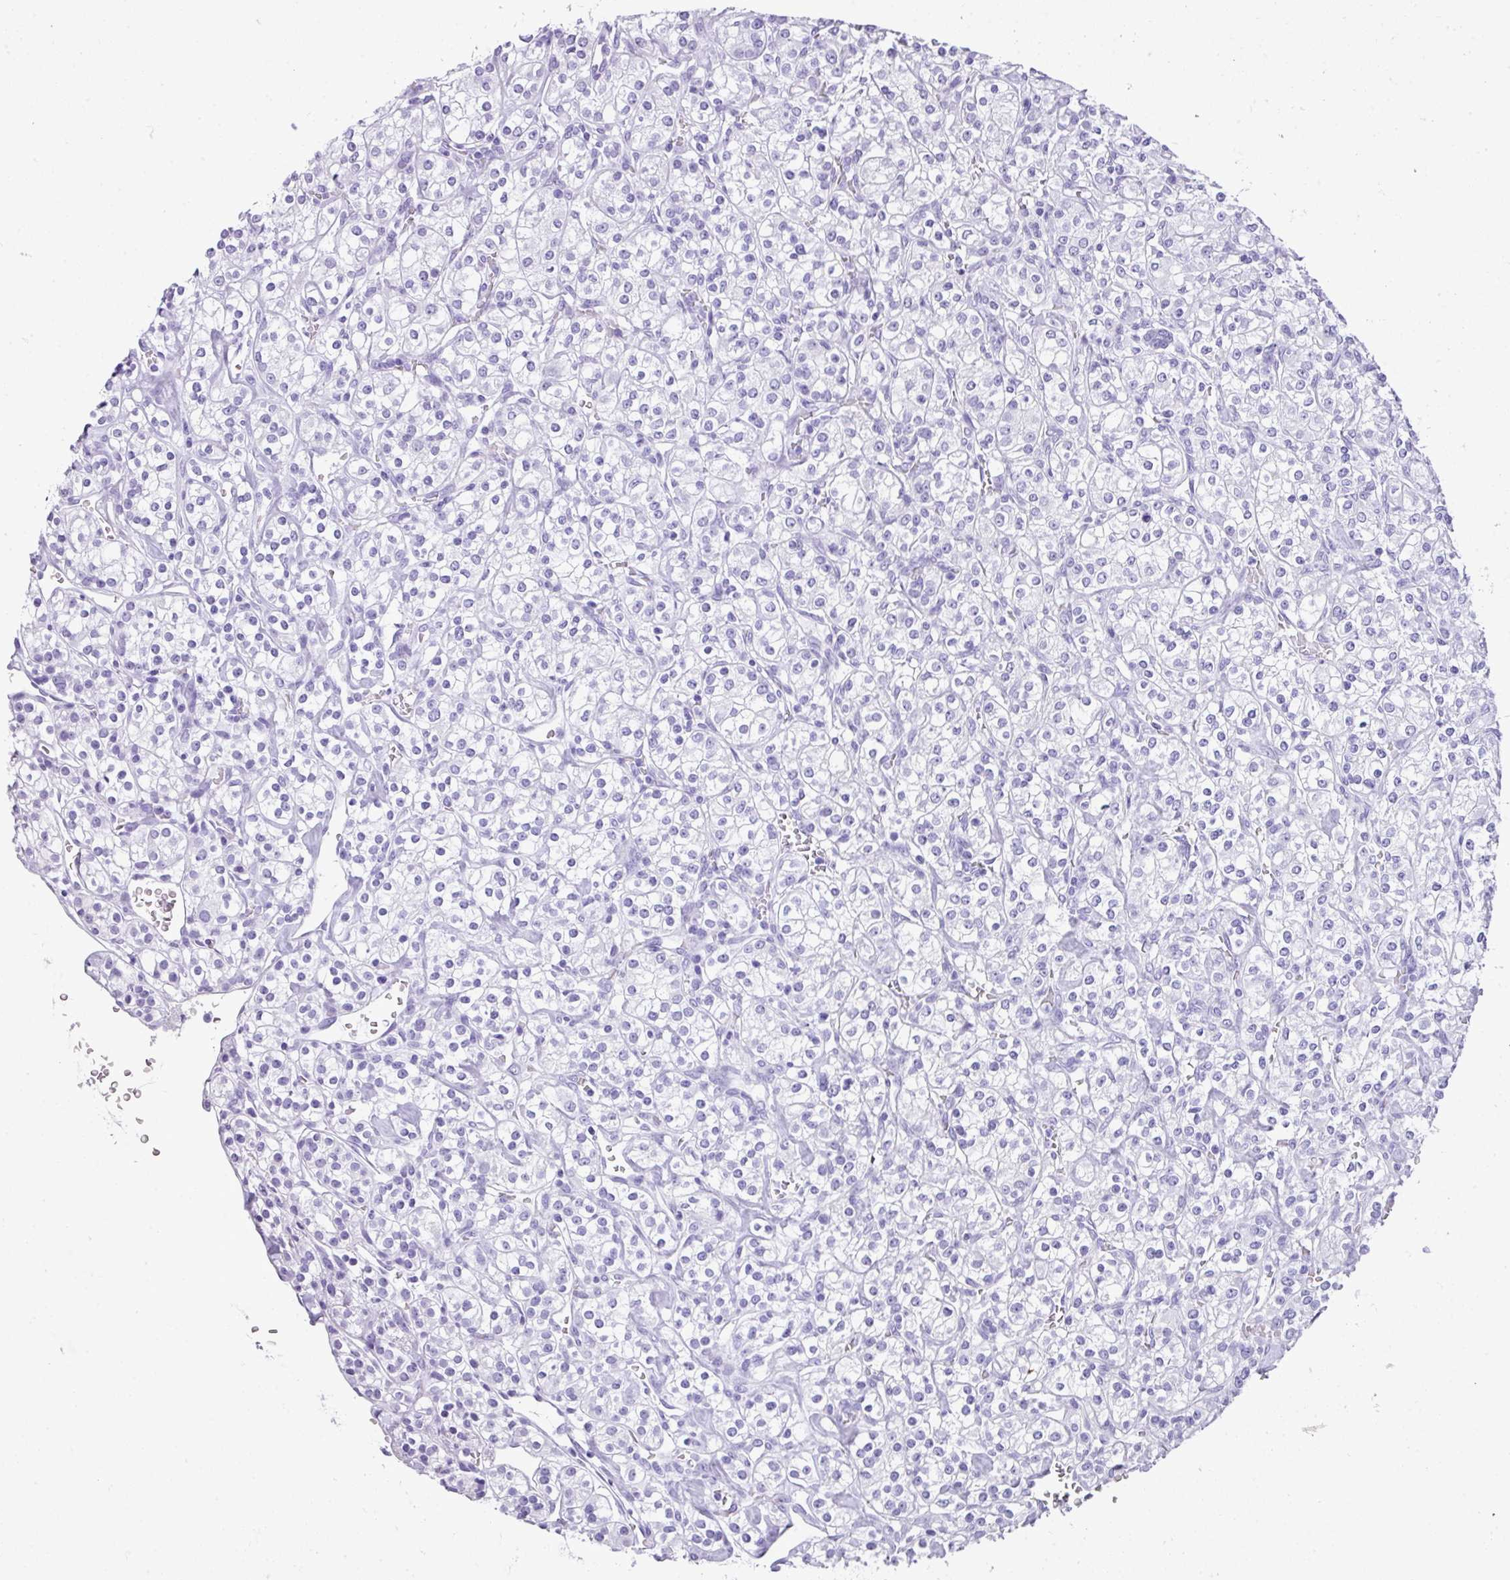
{"staining": {"intensity": "negative", "quantity": "none", "location": "none"}, "tissue": "renal cancer", "cell_type": "Tumor cells", "image_type": "cancer", "snomed": [{"axis": "morphology", "description": "Adenocarcinoma, NOS"}, {"axis": "topography", "description": "Kidney"}], "caption": "DAB immunohistochemical staining of renal cancer exhibits no significant expression in tumor cells. (Immunohistochemistry, brightfield microscopy, high magnification).", "gene": "TNP1", "patient": {"sex": "male", "age": 77}}